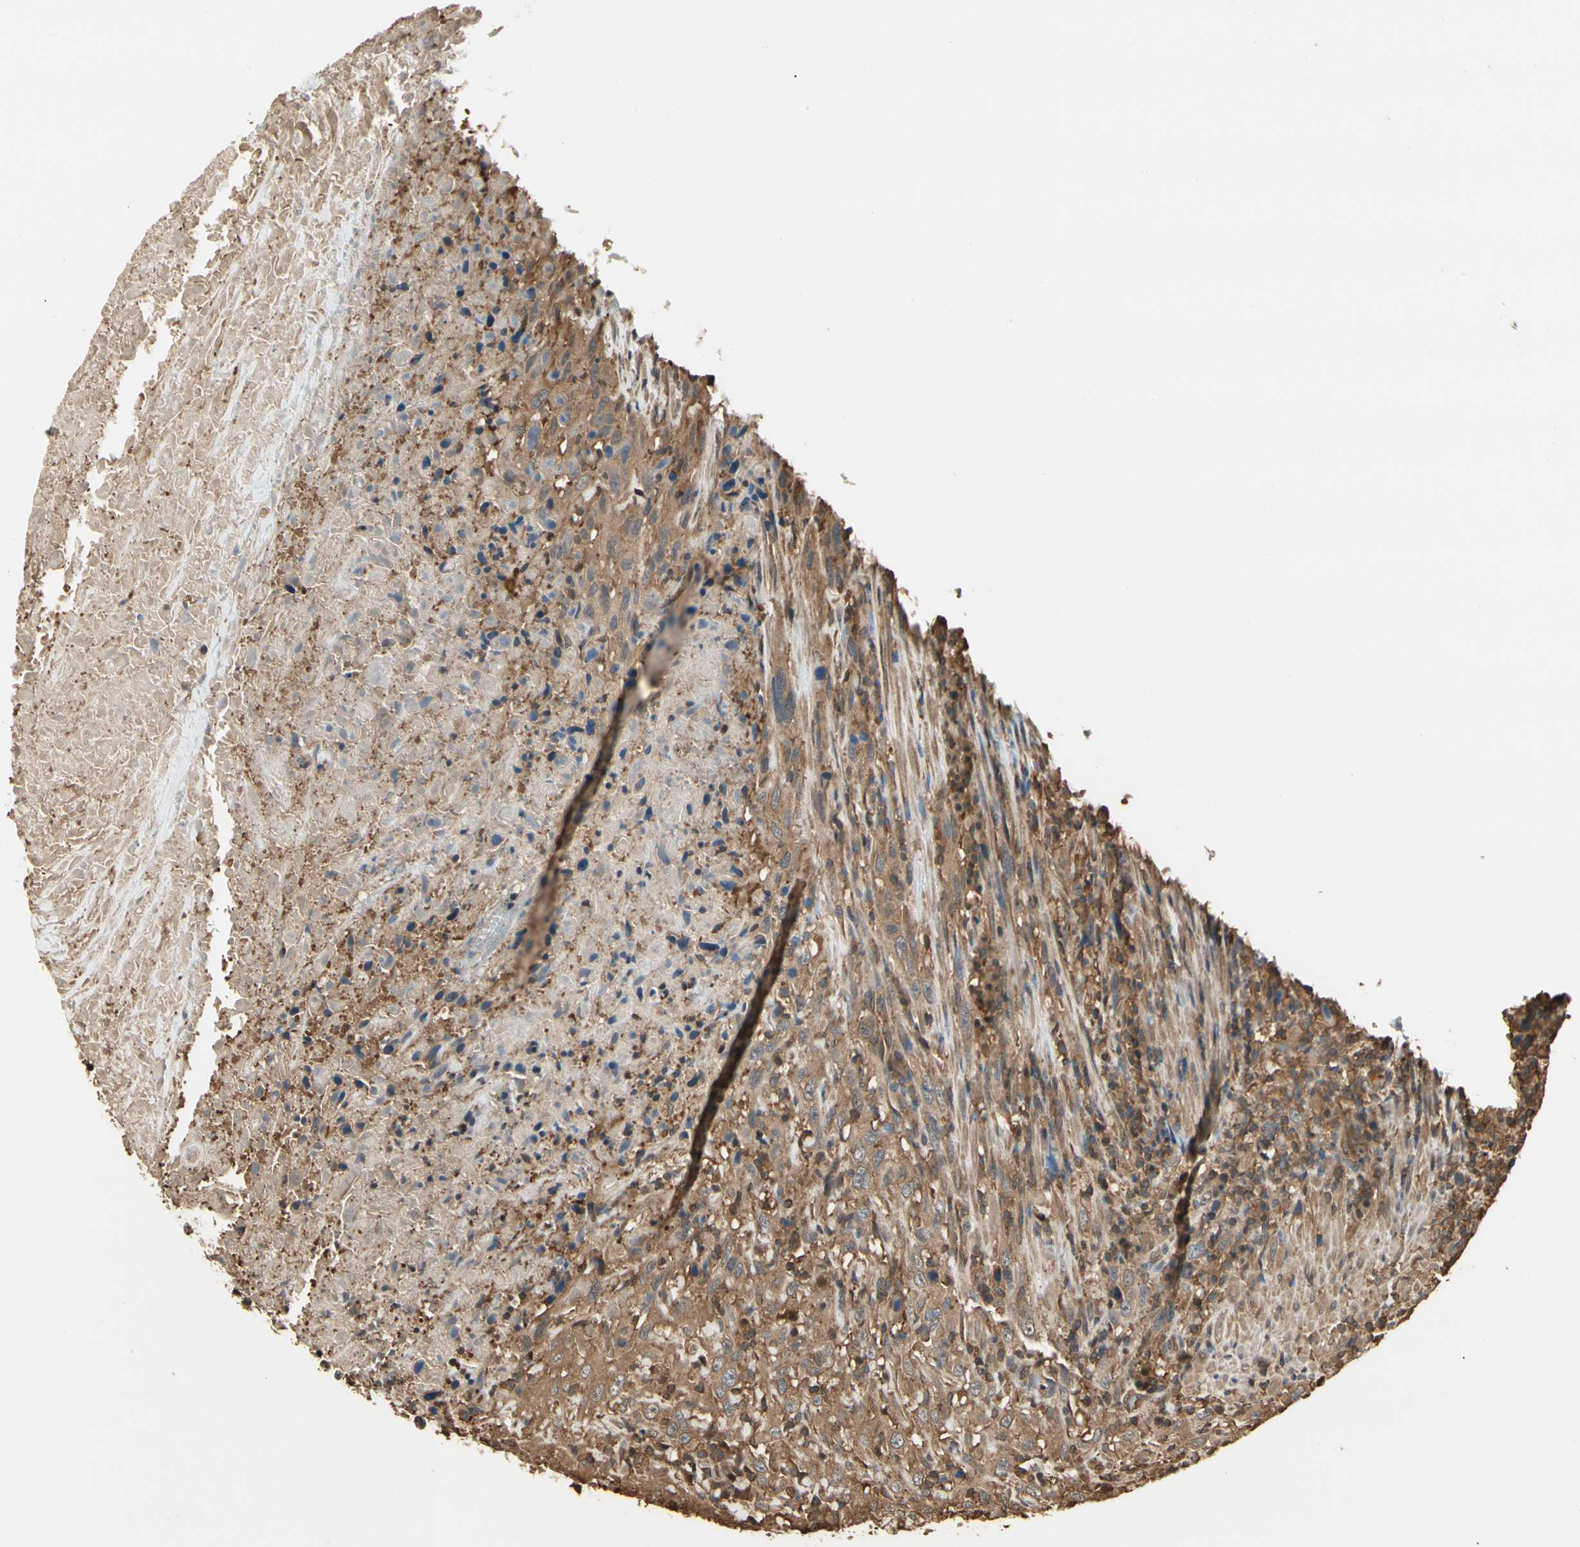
{"staining": {"intensity": "moderate", "quantity": ">75%", "location": "cytoplasmic/membranous"}, "tissue": "urothelial cancer", "cell_type": "Tumor cells", "image_type": "cancer", "snomed": [{"axis": "morphology", "description": "Urothelial carcinoma, High grade"}, {"axis": "topography", "description": "Urinary bladder"}], "caption": "About >75% of tumor cells in human urothelial cancer reveal moderate cytoplasmic/membranous protein staining as visualized by brown immunohistochemical staining.", "gene": "YWHAE", "patient": {"sex": "male", "age": 61}}